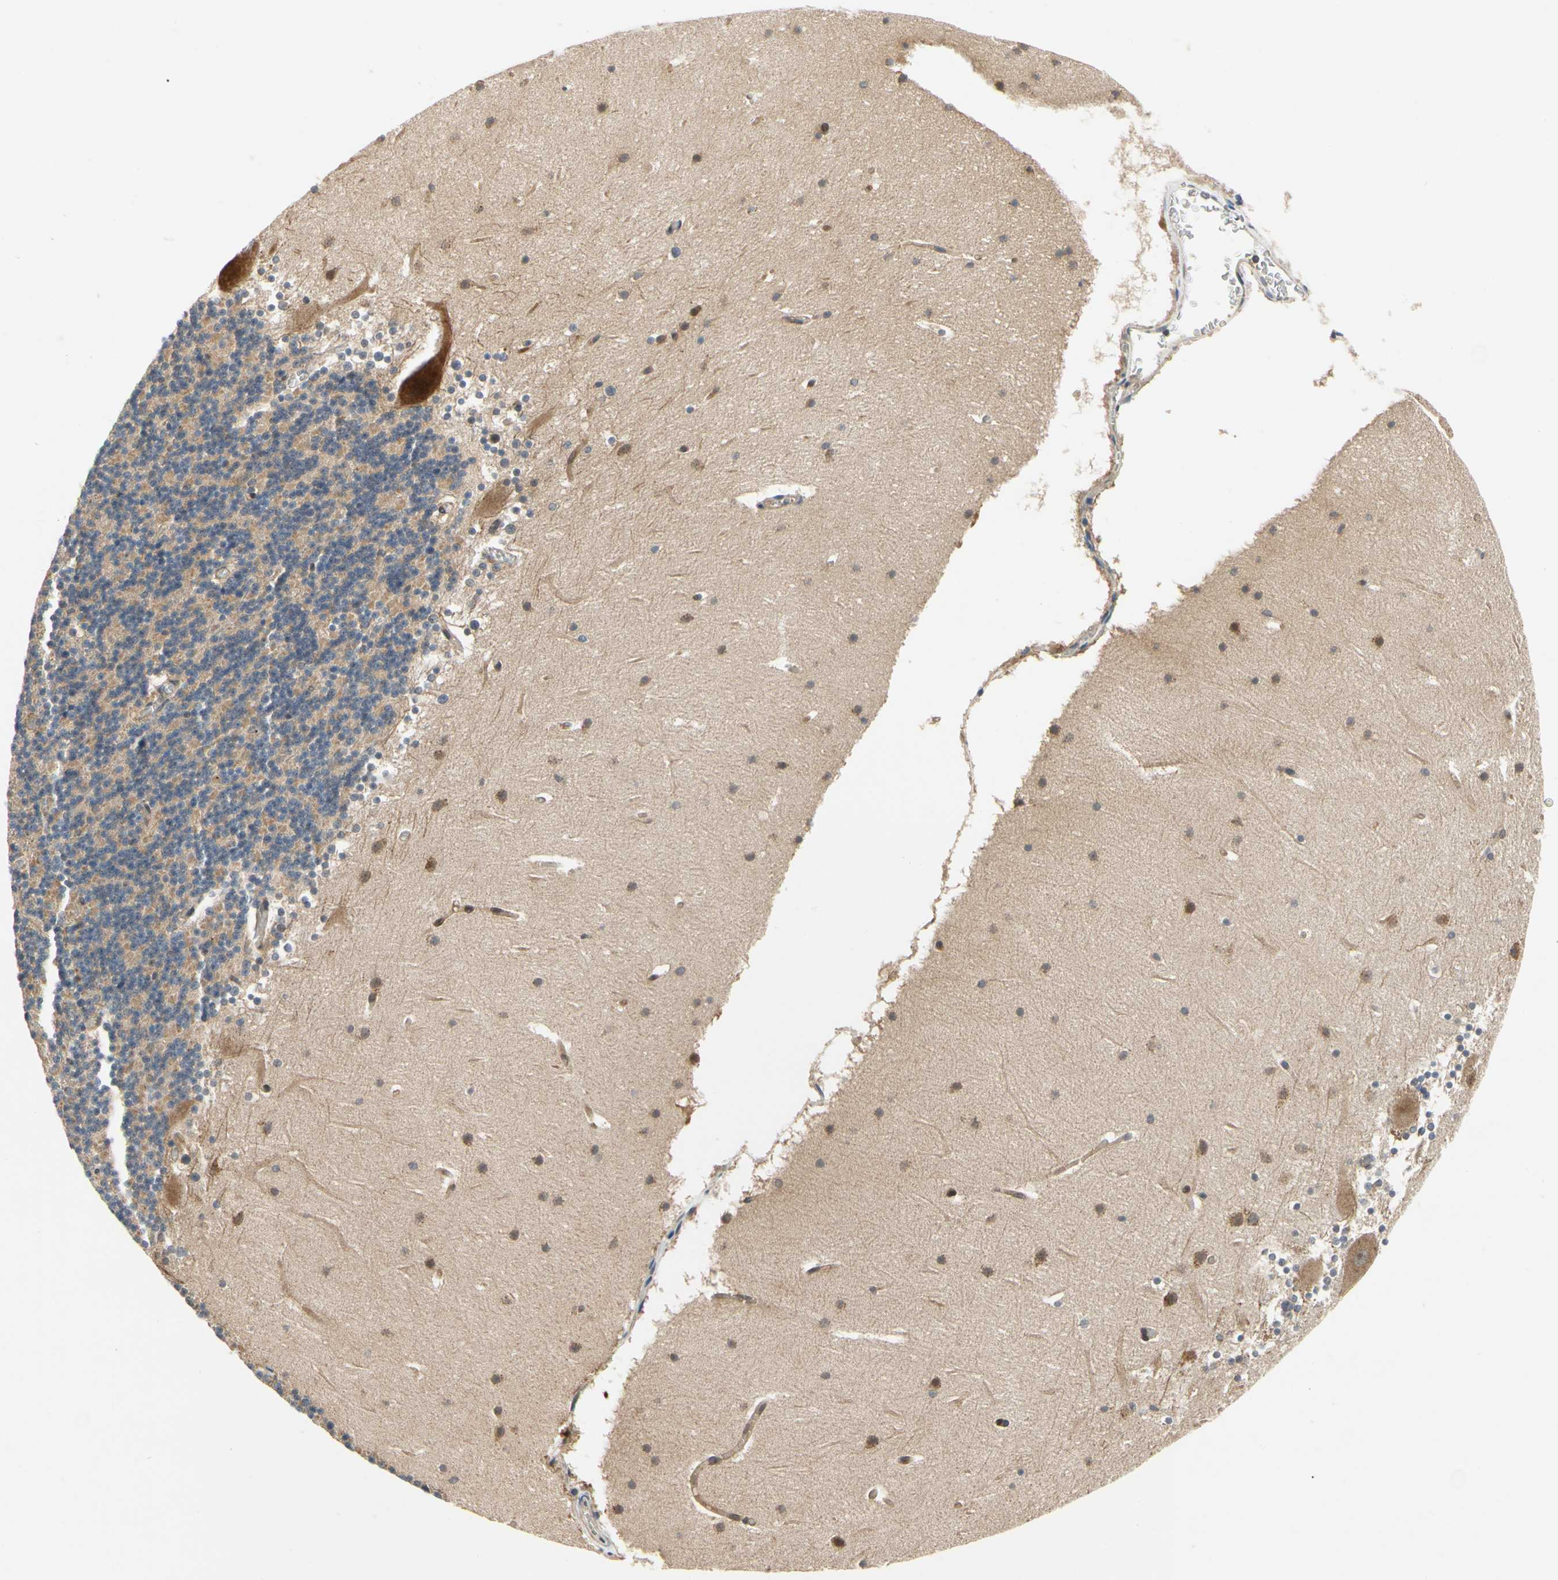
{"staining": {"intensity": "weak", "quantity": ">75%", "location": "cytoplasmic/membranous"}, "tissue": "cerebellum", "cell_type": "Cells in granular layer", "image_type": "normal", "snomed": [{"axis": "morphology", "description": "Normal tissue, NOS"}, {"axis": "topography", "description": "Cerebellum"}], "caption": "A brown stain labels weak cytoplasmic/membranous positivity of a protein in cells in granular layer of unremarkable human cerebellum.", "gene": "TDRP", "patient": {"sex": "female", "age": 19}}